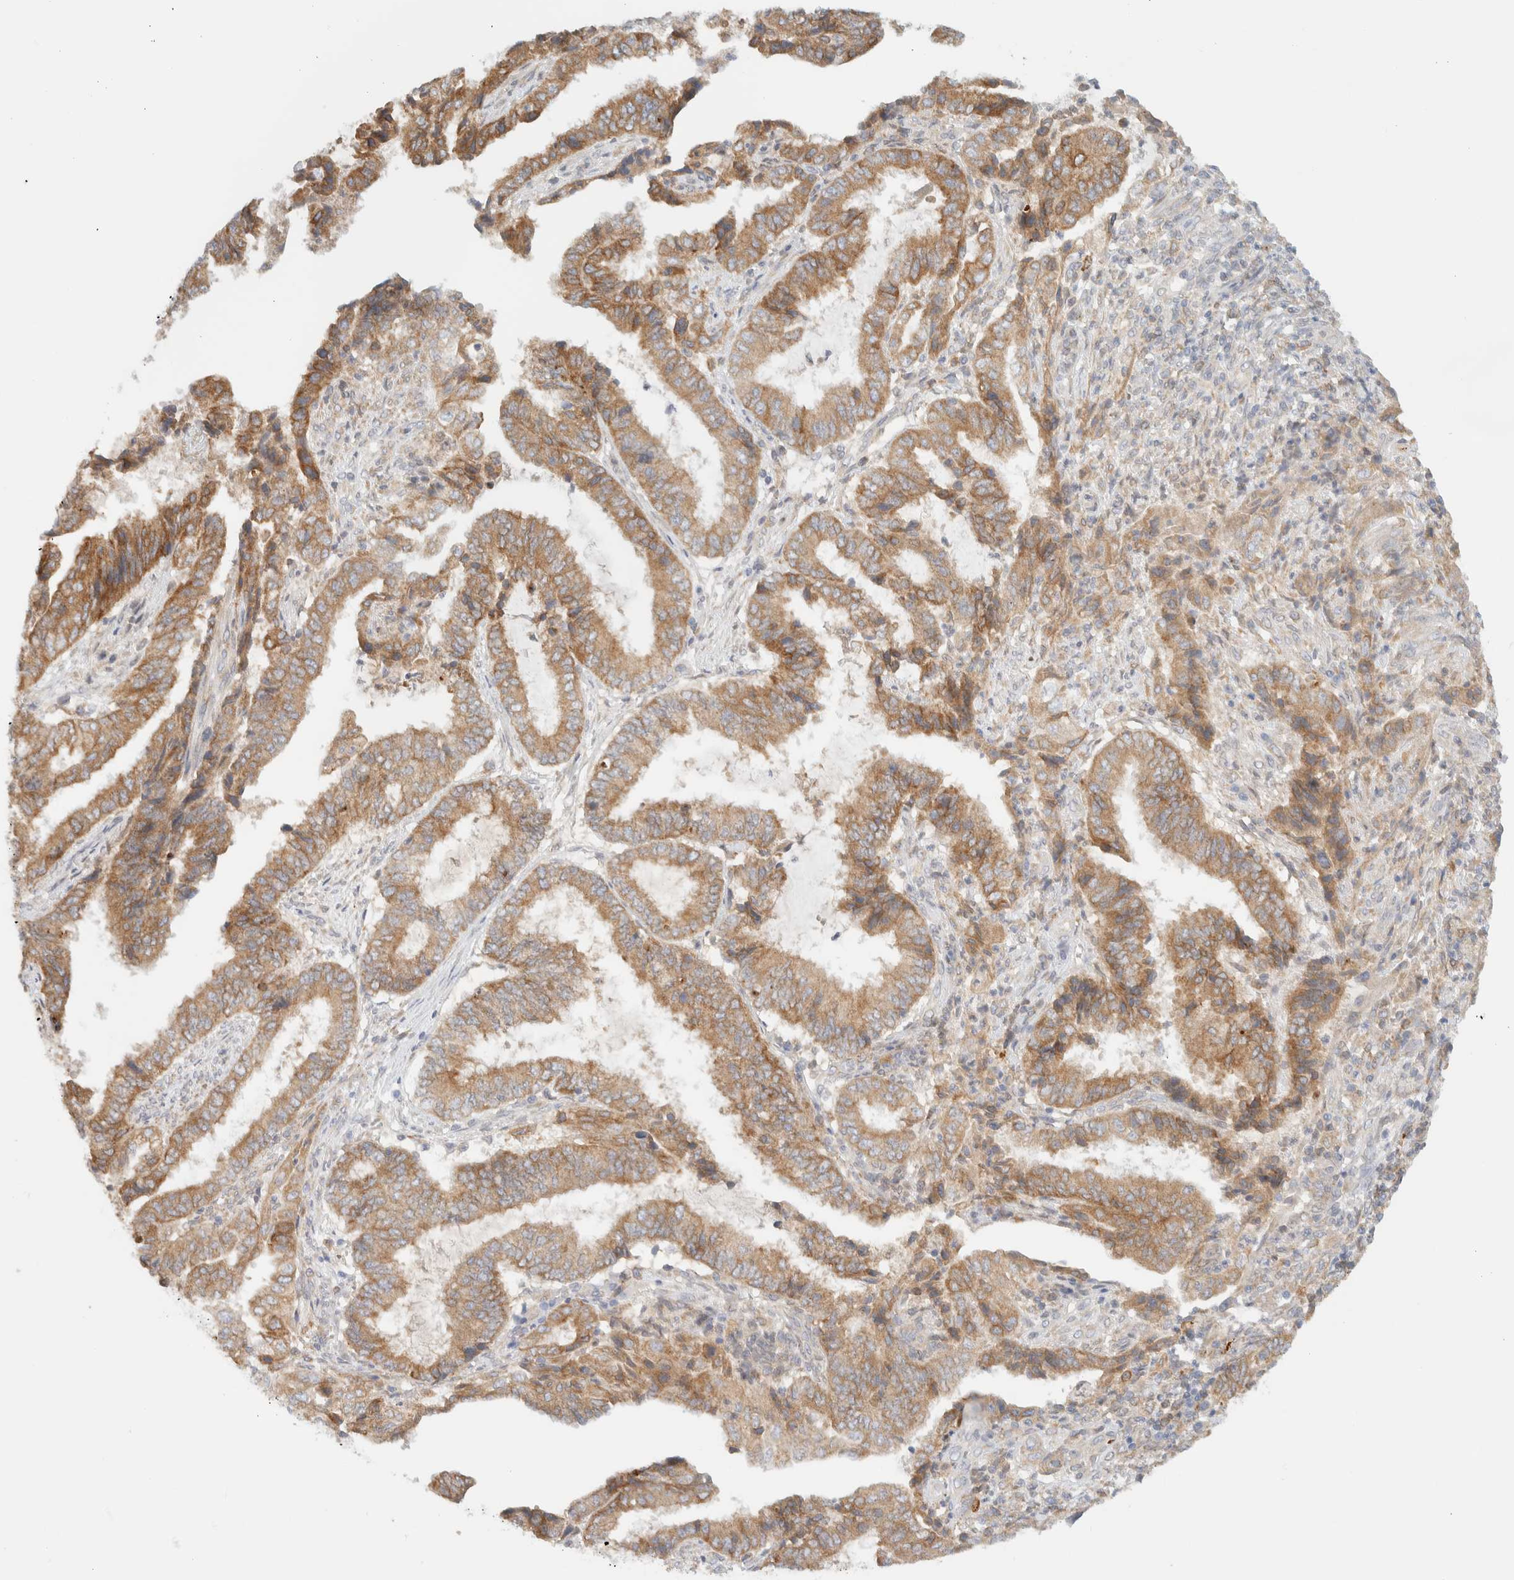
{"staining": {"intensity": "moderate", "quantity": ">75%", "location": "cytoplasmic/membranous"}, "tissue": "endometrial cancer", "cell_type": "Tumor cells", "image_type": "cancer", "snomed": [{"axis": "morphology", "description": "Adenocarcinoma, NOS"}, {"axis": "topography", "description": "Endometrium"}], "caption": "Tumor cells display medium levels of moderate cytoplasmic/membranous expression in approximately >75% of cells in human endometrial cancer.", "gene": "NT5C", "patient": {"sex": "female", "age": 51}}